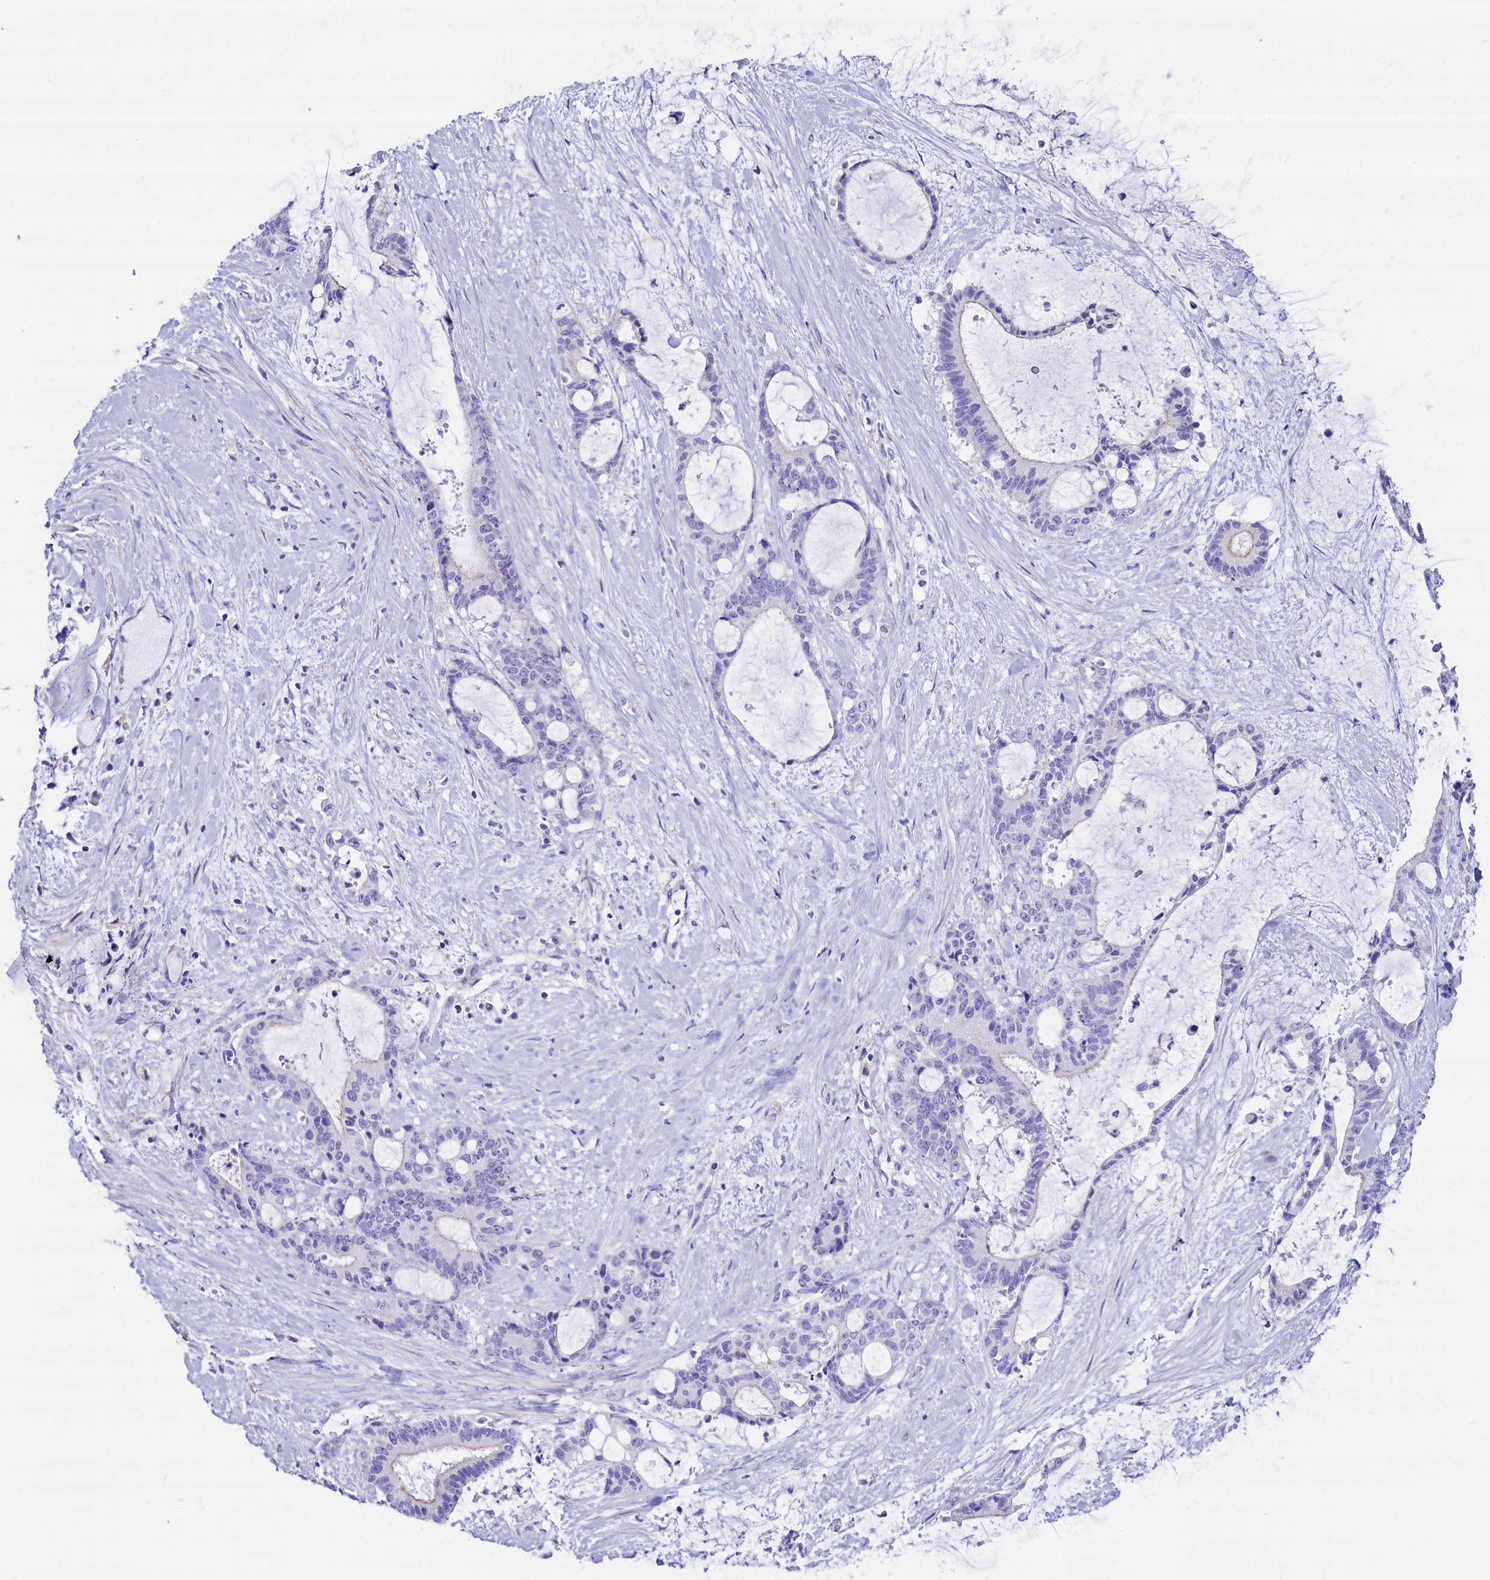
{"staining": {"intensity": "negative", "quantity": "none", "location": "none"}, "tissue": "liver cancer", "cell_type": "Tumor cells", "image_type": "cancer", "snomed": [{"axis": "morphology", "description": "Normal tissue, NOS"}, {"axis": "morphology", "description": "Cholangiocarcinoma"}, {"axis": "topography", "description": "Liver"}, {"axis": "topography", "description": "Peripheral nerve tissue"}], "caption": "Liver cancer (cholangiocarcinoma) was stained to show a protein in brown. There is no significant positivity in tumor cells. The staining is performed using DAB brown chromogen with nuclei counter-stained in using hematoxylin.", "gene": "RBP3", "patient": {"sex": "female", "age": 73}}